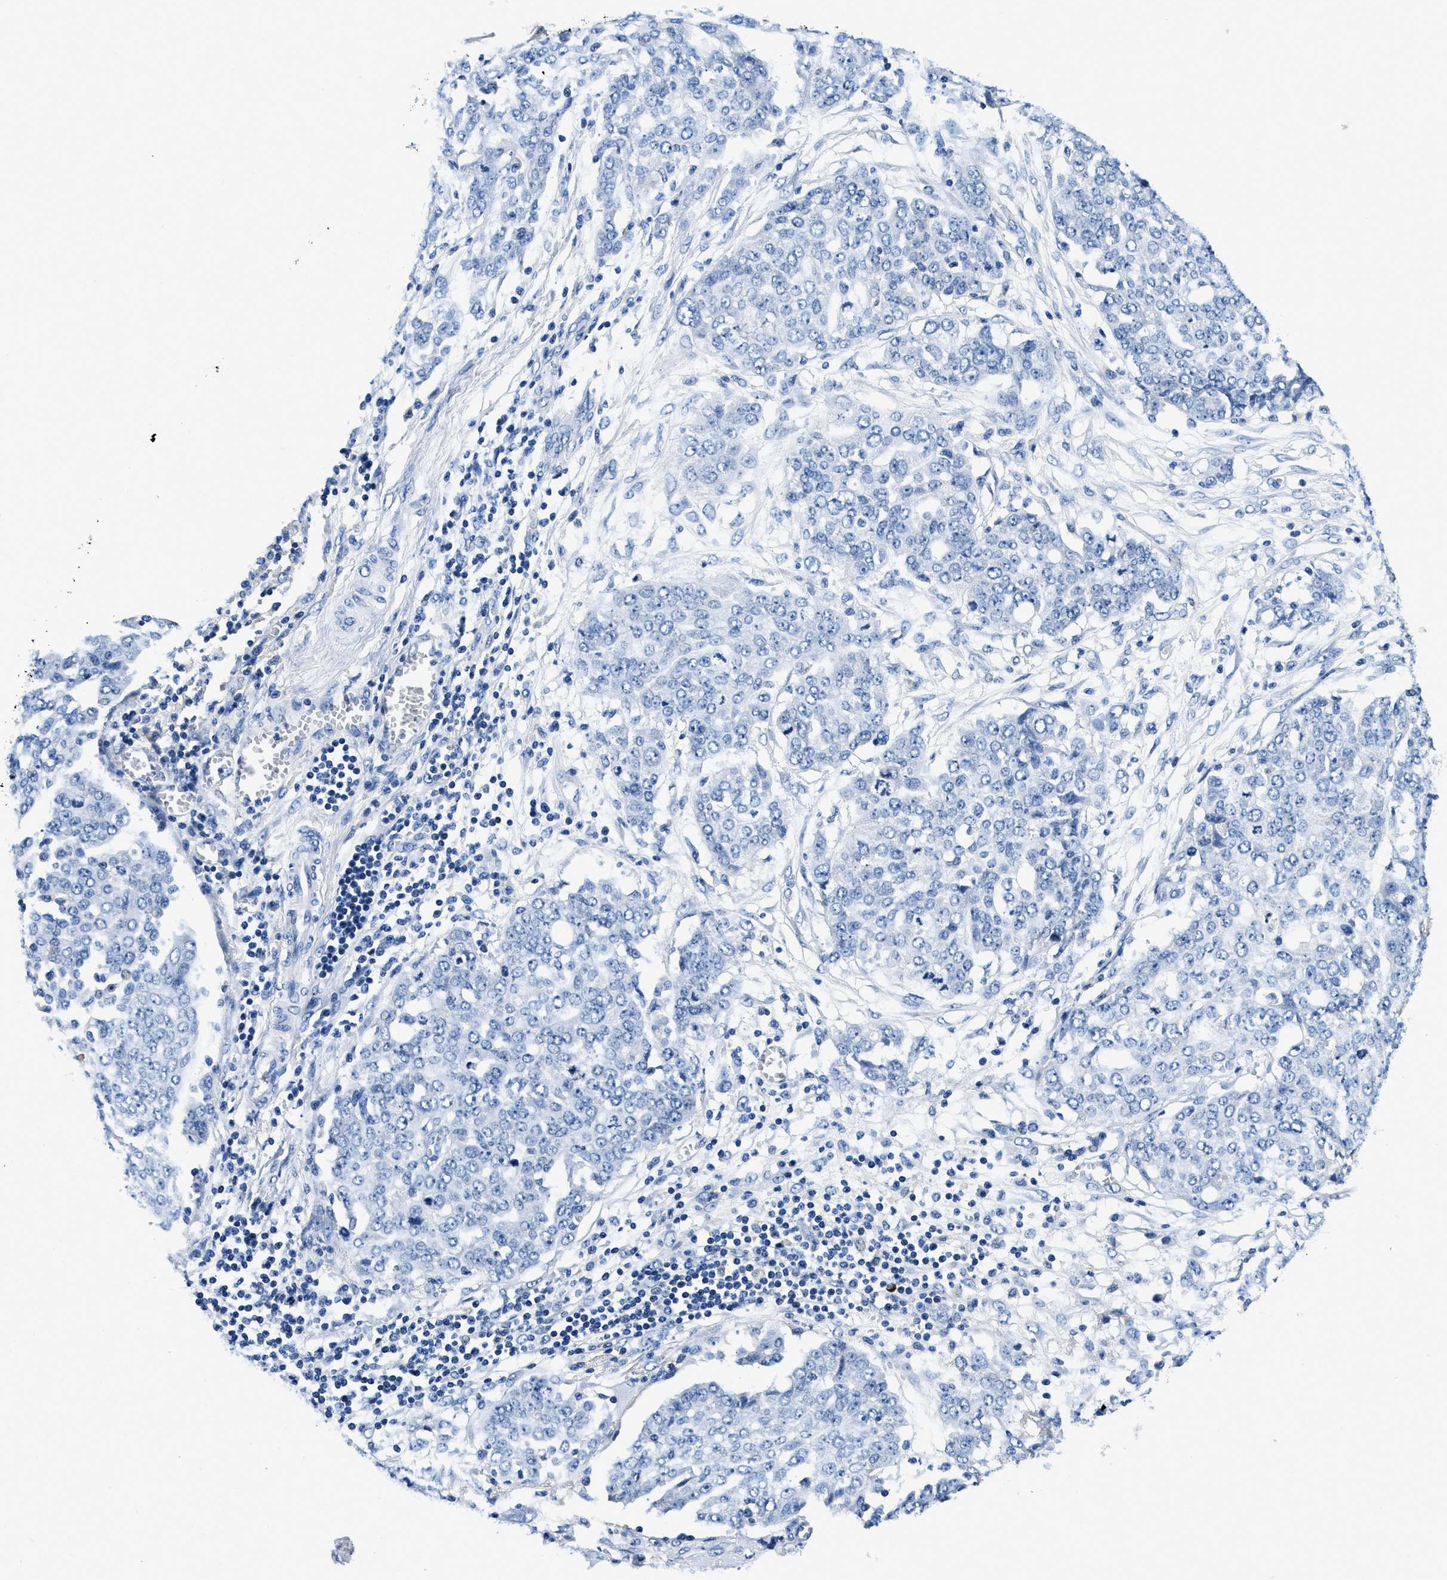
{"staining": {"intensity": "negative", "quantity": "none", "location": "none"}, "tissue": "ovarian cancer", "cell_type": "Tumor cells", "image_type": "cancer", "snomed": [{"axis": "morphology", "description": "Cystadenocarcinoma, serous, NOS"}, {"axis": "topography", "description": "Soft tissue"}, {"axis": "topography", "description": "Ovary"}], "caption": "This is a photomicrograph of immunohistochemistry (IHC) staining of ovarian serous cystadenocarcinoma, which shows no positivity in tumor cells.", "gene": "ZFAND3", "patient": {"sex": "female", "age": 57}}